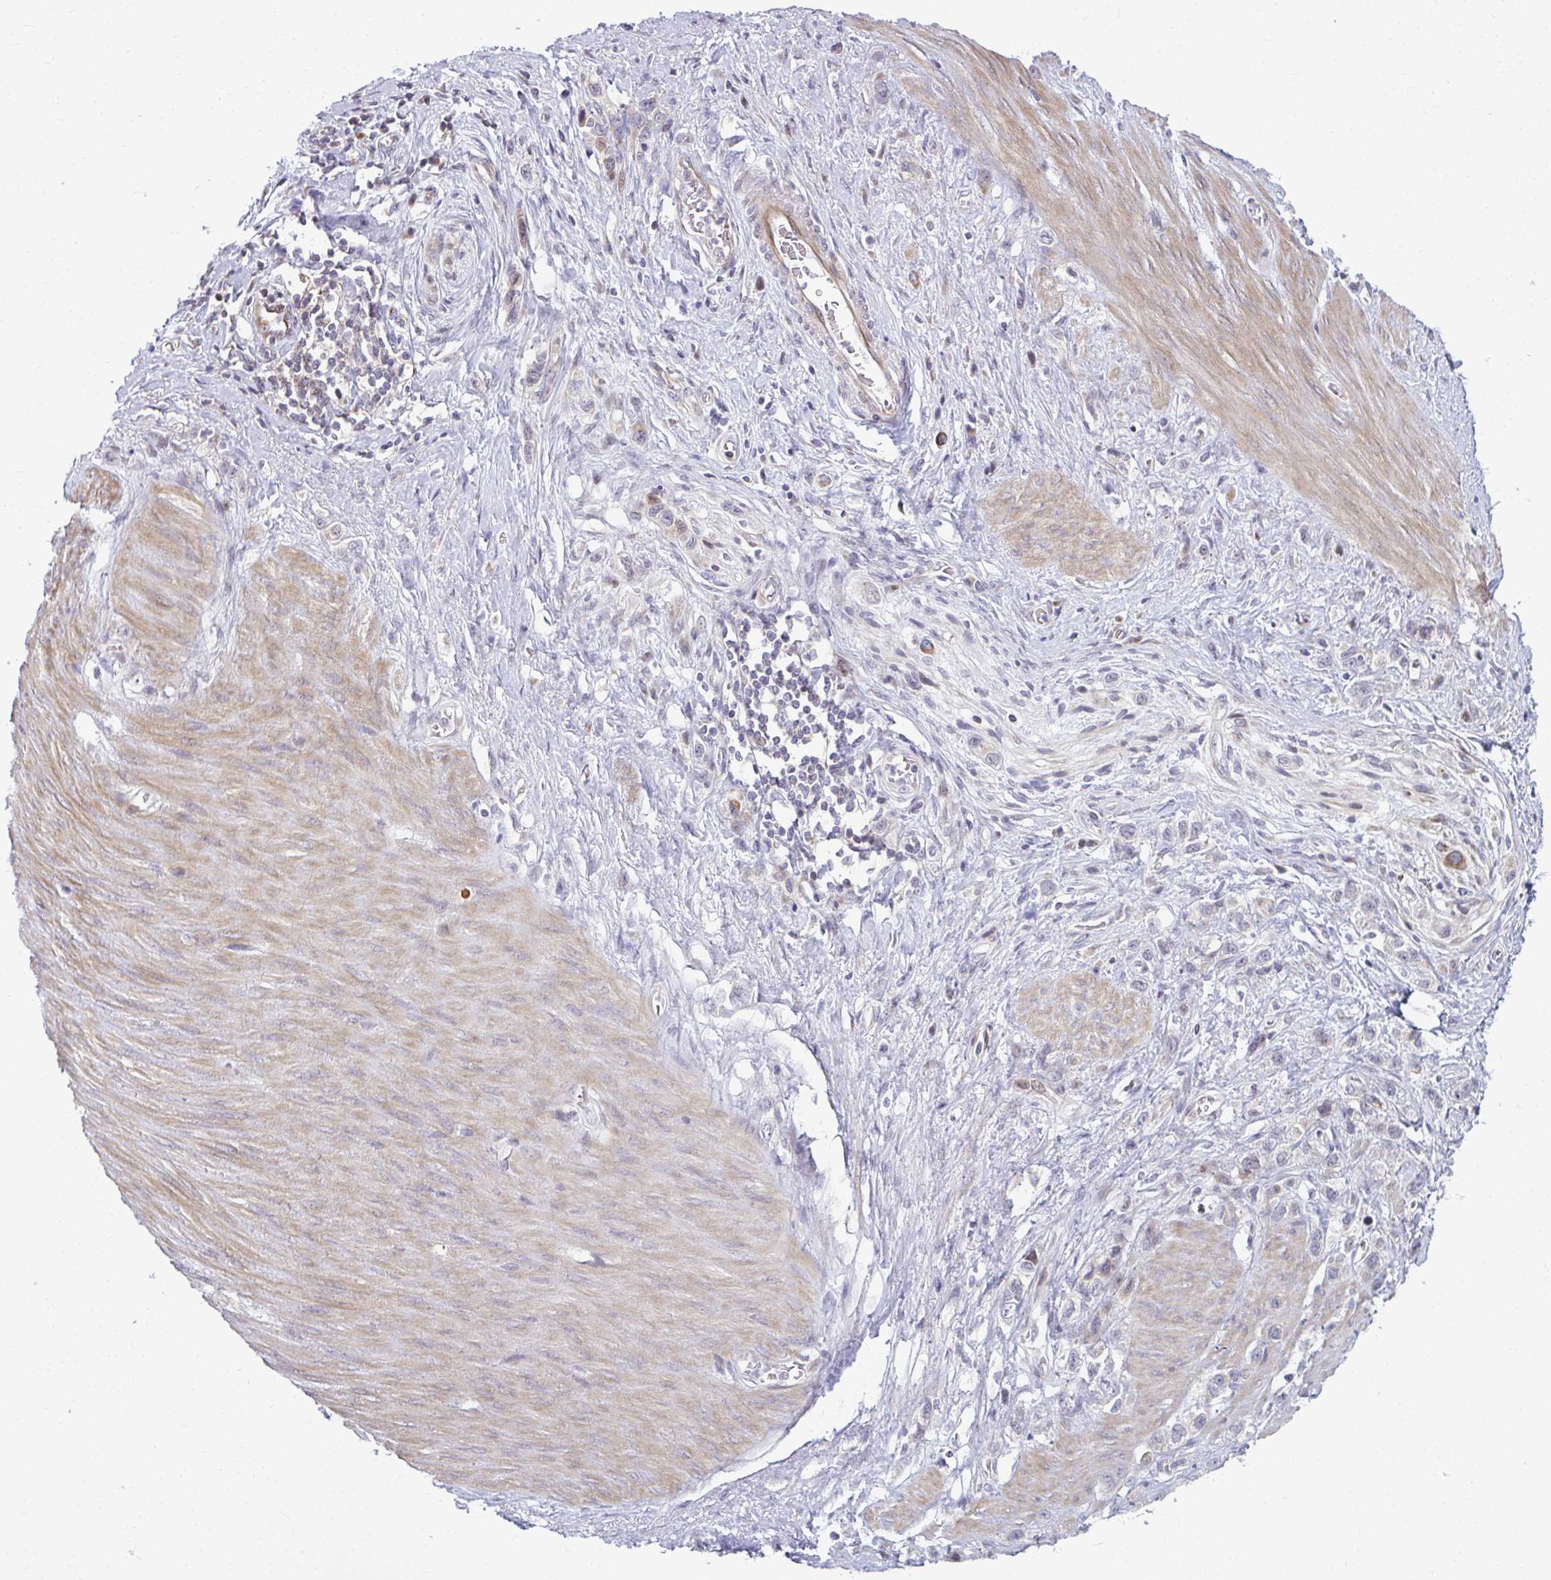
{"staining": {"intensity": "weak", "quantity": "<25%", "location": "cytoplasmic/membranous"}, "tissue": "stomach cancer", "cell_type": "Tumor cells", "image_type": "cancer", "snomed": [{"axis": "morphology", "description": "Adenocarcinoma, NOS"}, {"axis": "topography", "description": "Stomach"}], "caption": "A high-resolution image shows immunohistochemistry (IHC) staining of adenocarcinoma (stomach), which exhibits no significant positivity in tumor cells.", "gene": "MAF1", "patient": {"sex": "female", "age": 65}}